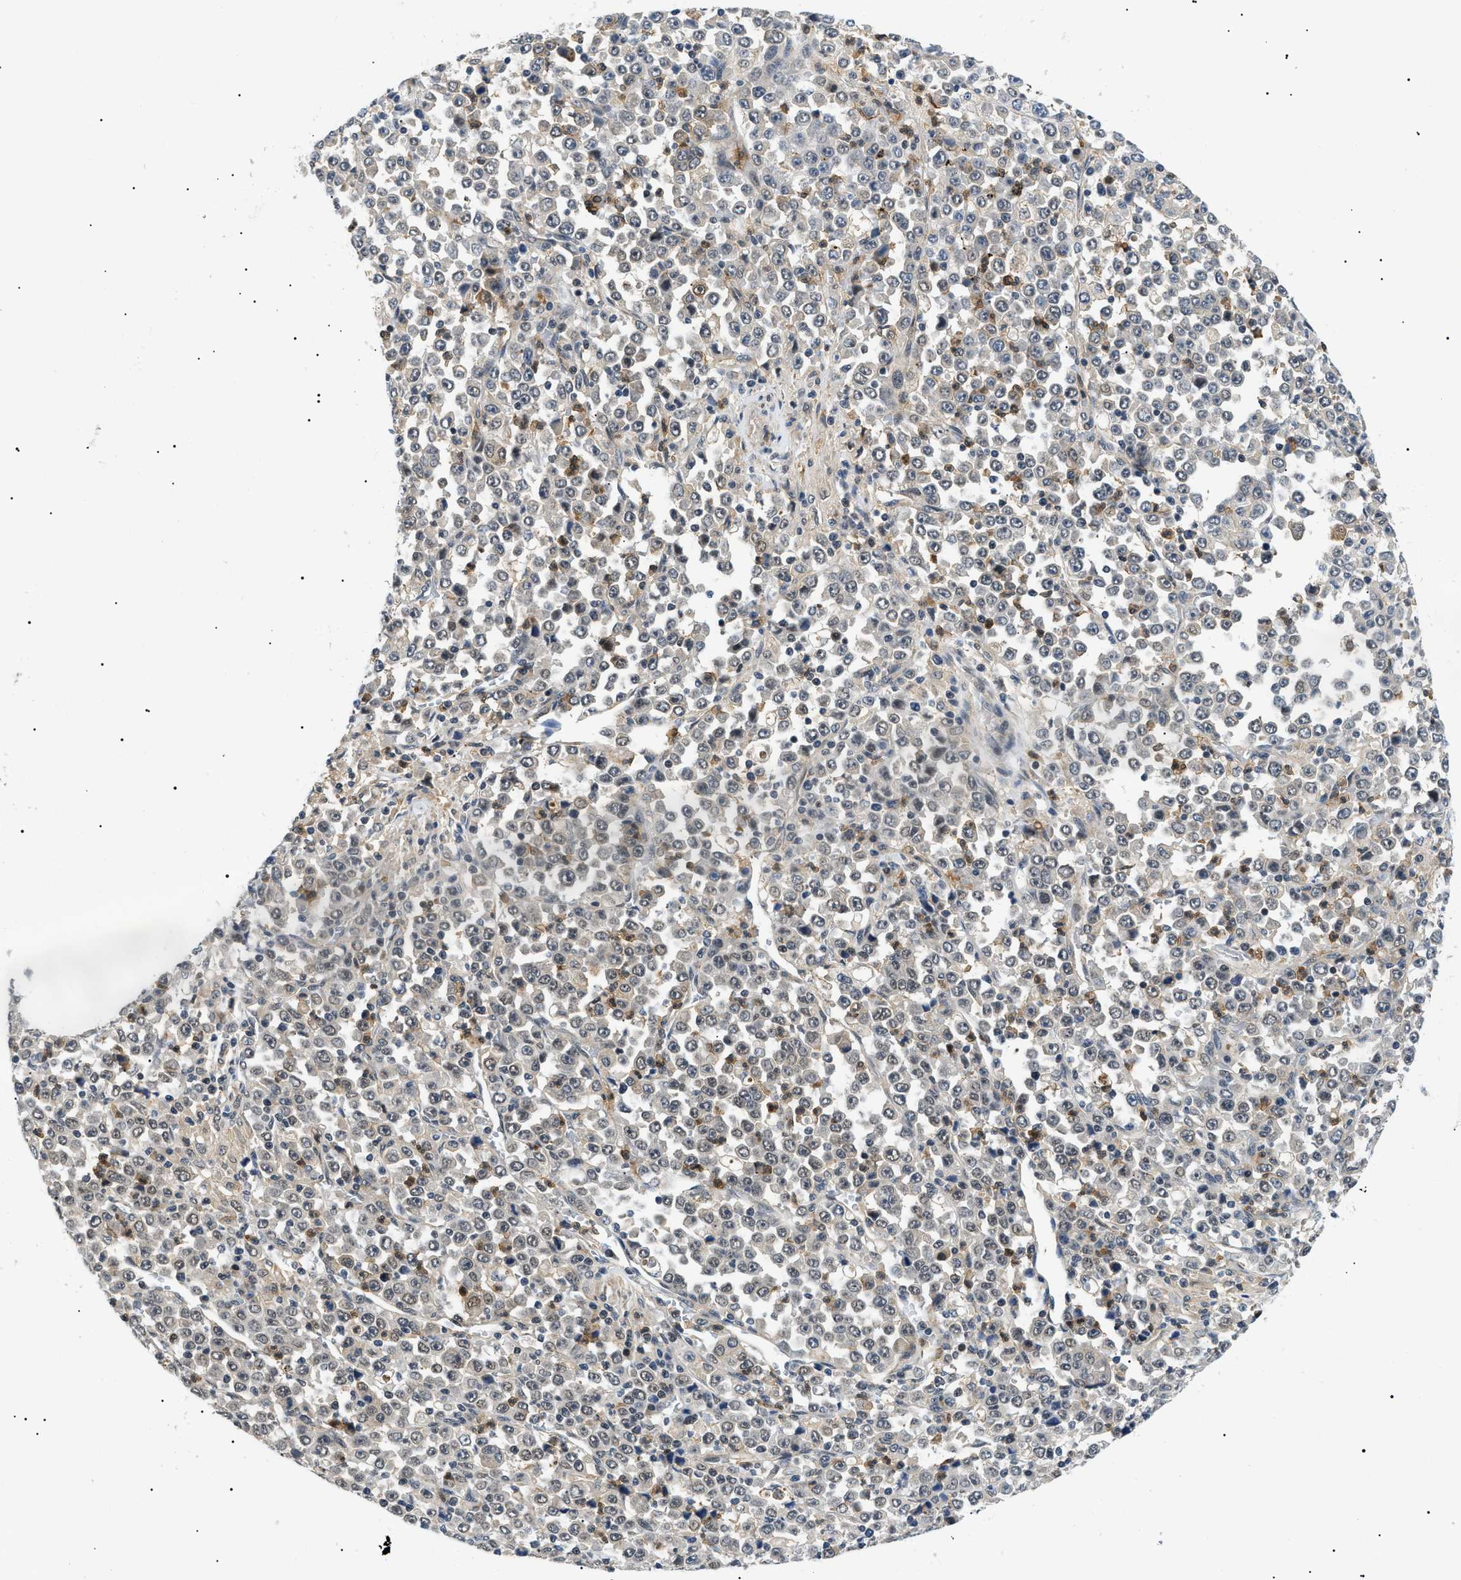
{"staining": {"intensity": "negative", "quantity": "none", "location": "none"}, "tissue": "stomach cancer", "cell_type": "Tumor cells", "image_type": "cancer", "snomed": [{"axis": "morphology", "description": "Normal tissue, NOS"}, {"axis": "morphology", "description": "Adenocarcinoma, NOS"}, {"axis": "topography", "description": "Stomach, upper"}, {"axis": "topography", "description": "Stomach"}], "caption": "Image shows no protein staining in tumor cells of adenocarcinoma (stomach) tissue.", "gene": "RBM15", "patient": {"sex": "male", "age": 59}}